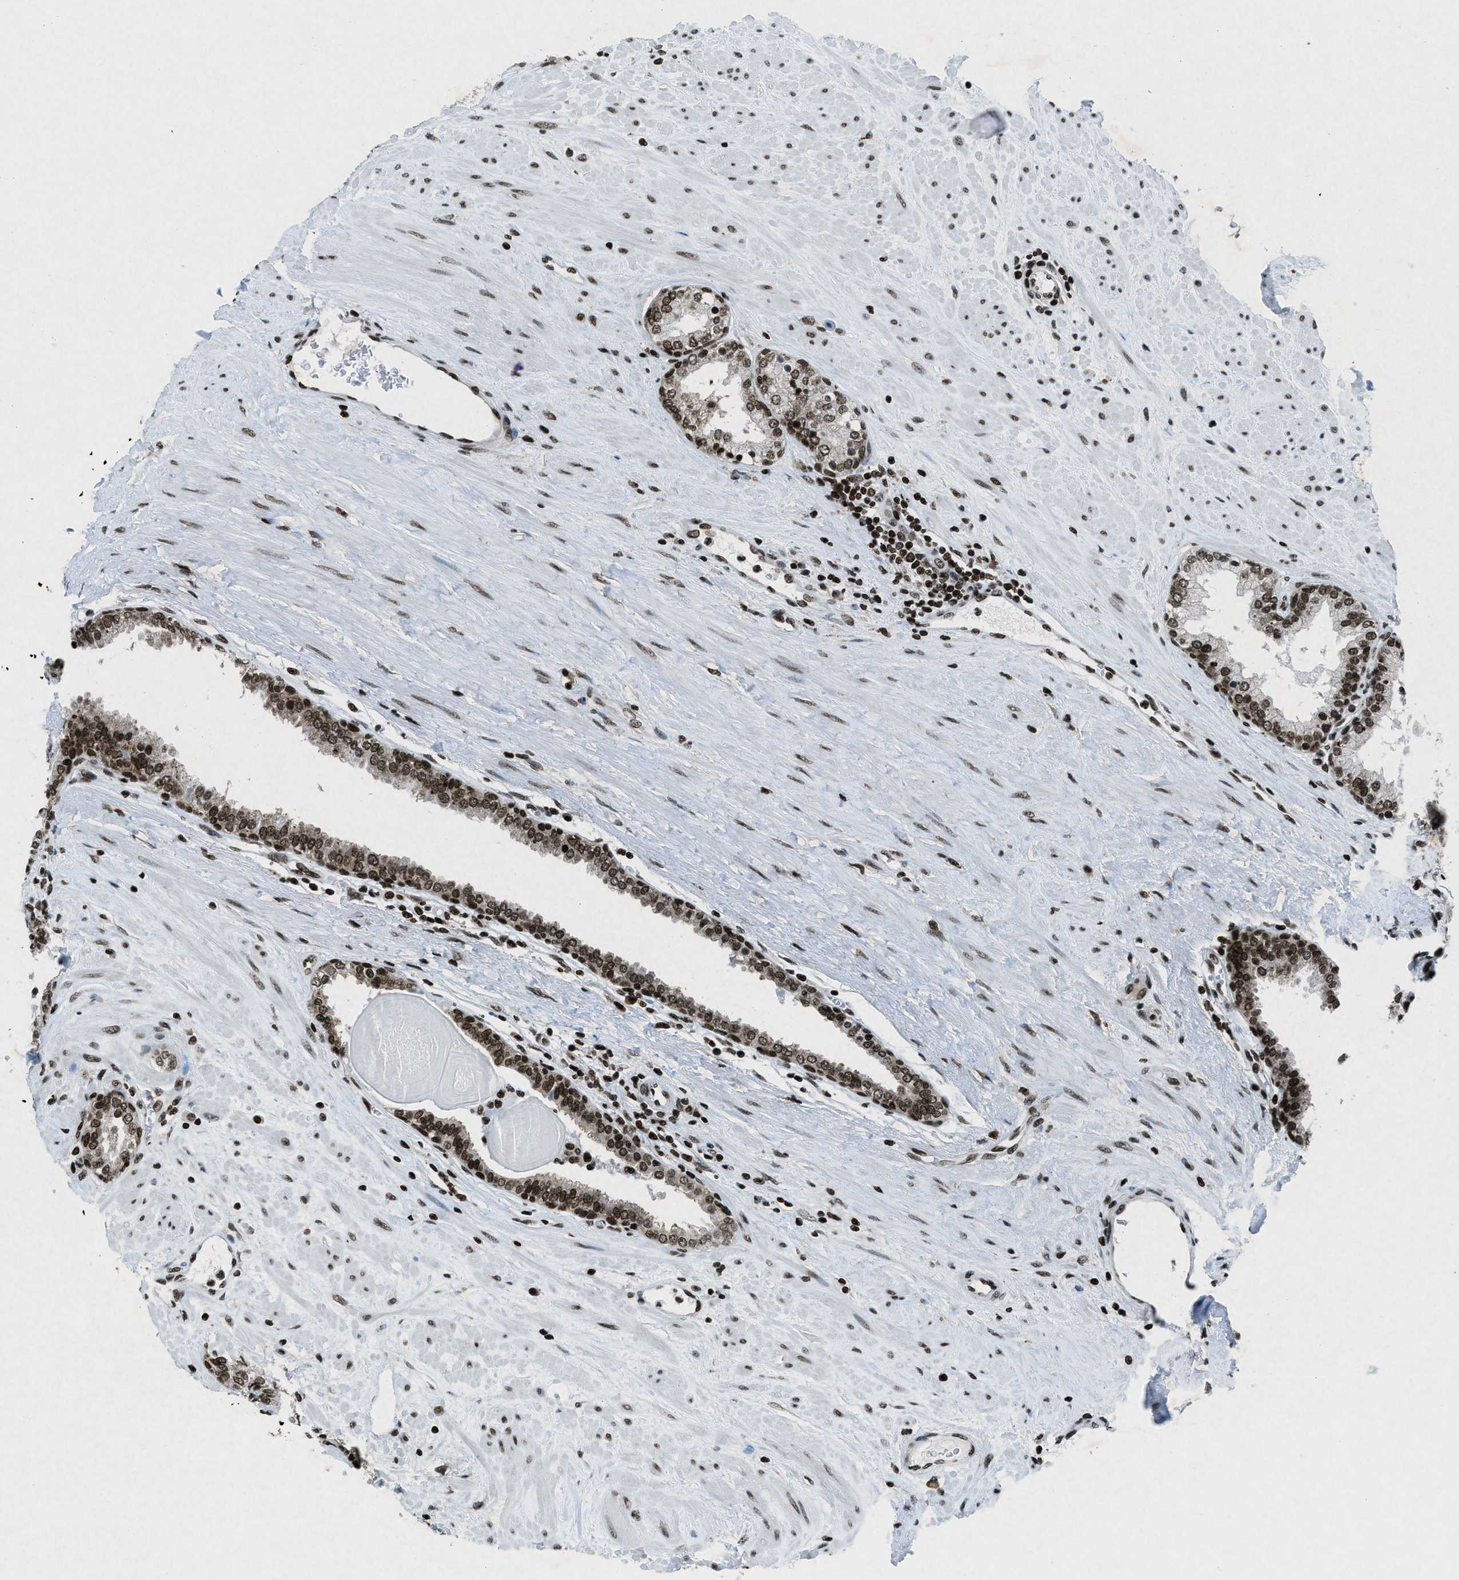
{"staining": {"intensity": "moderate", "quantity": ">75%", "location": "nuclear"}, "tissue": "prostate", "cell_type": "Glandular cells", "image_type": "normal", "snomed": [{"axis": "morphology", "description": "Normal tissue, NOS"}, {"axis": "topography", "description": "Prostate"}], "caption": "Prostate stained with a brown dye exhibits moderate nuclear positive staining in approximately >75% of glandular cells.", "gene": "NXF1", "patient": {"sex": "male", "age": 51}}